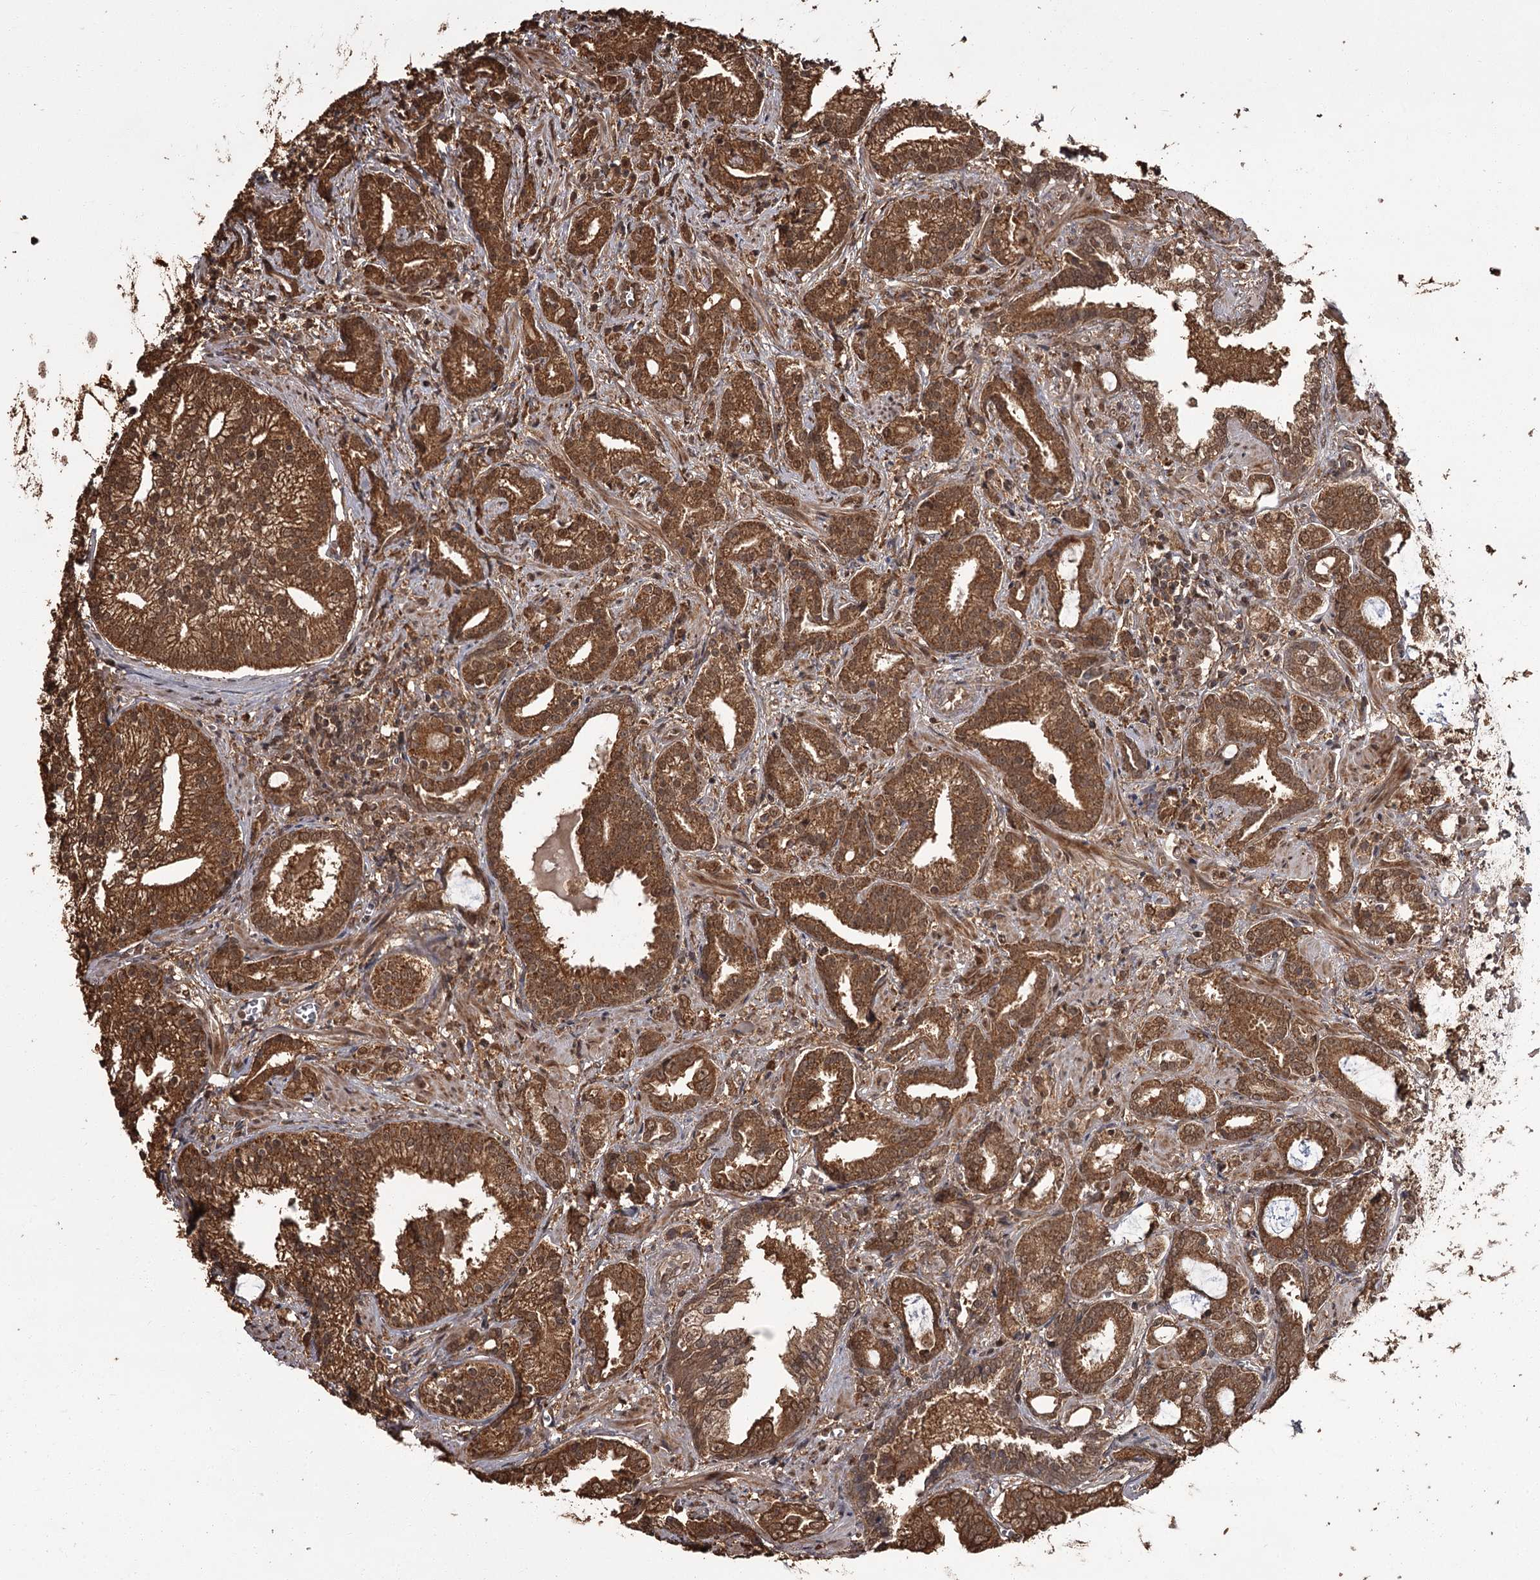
{"staining": {"intensity": "strong", "quantity": ">75%", "location": "cytoplasmic/membranous"}, "tissue": "prostate cancer", "cell_type": "Tumor cells", "image_type": "cancer", "snomed": [{"axis": "morphology", "description": "Adenocarcinoma, High grade"}, {"axis": "topography", "description": "Prostate and seminal vesicle, NOS"}], "caption": "IHC histopathology image of human prostate cancer stained for a protein (brown), which demonstrates high levels of strong cytoplasmic/membranous staining in about >75% of tumor cells.", "gene": "NPRL2", "patient": {"sex": "male", "age": 67}}